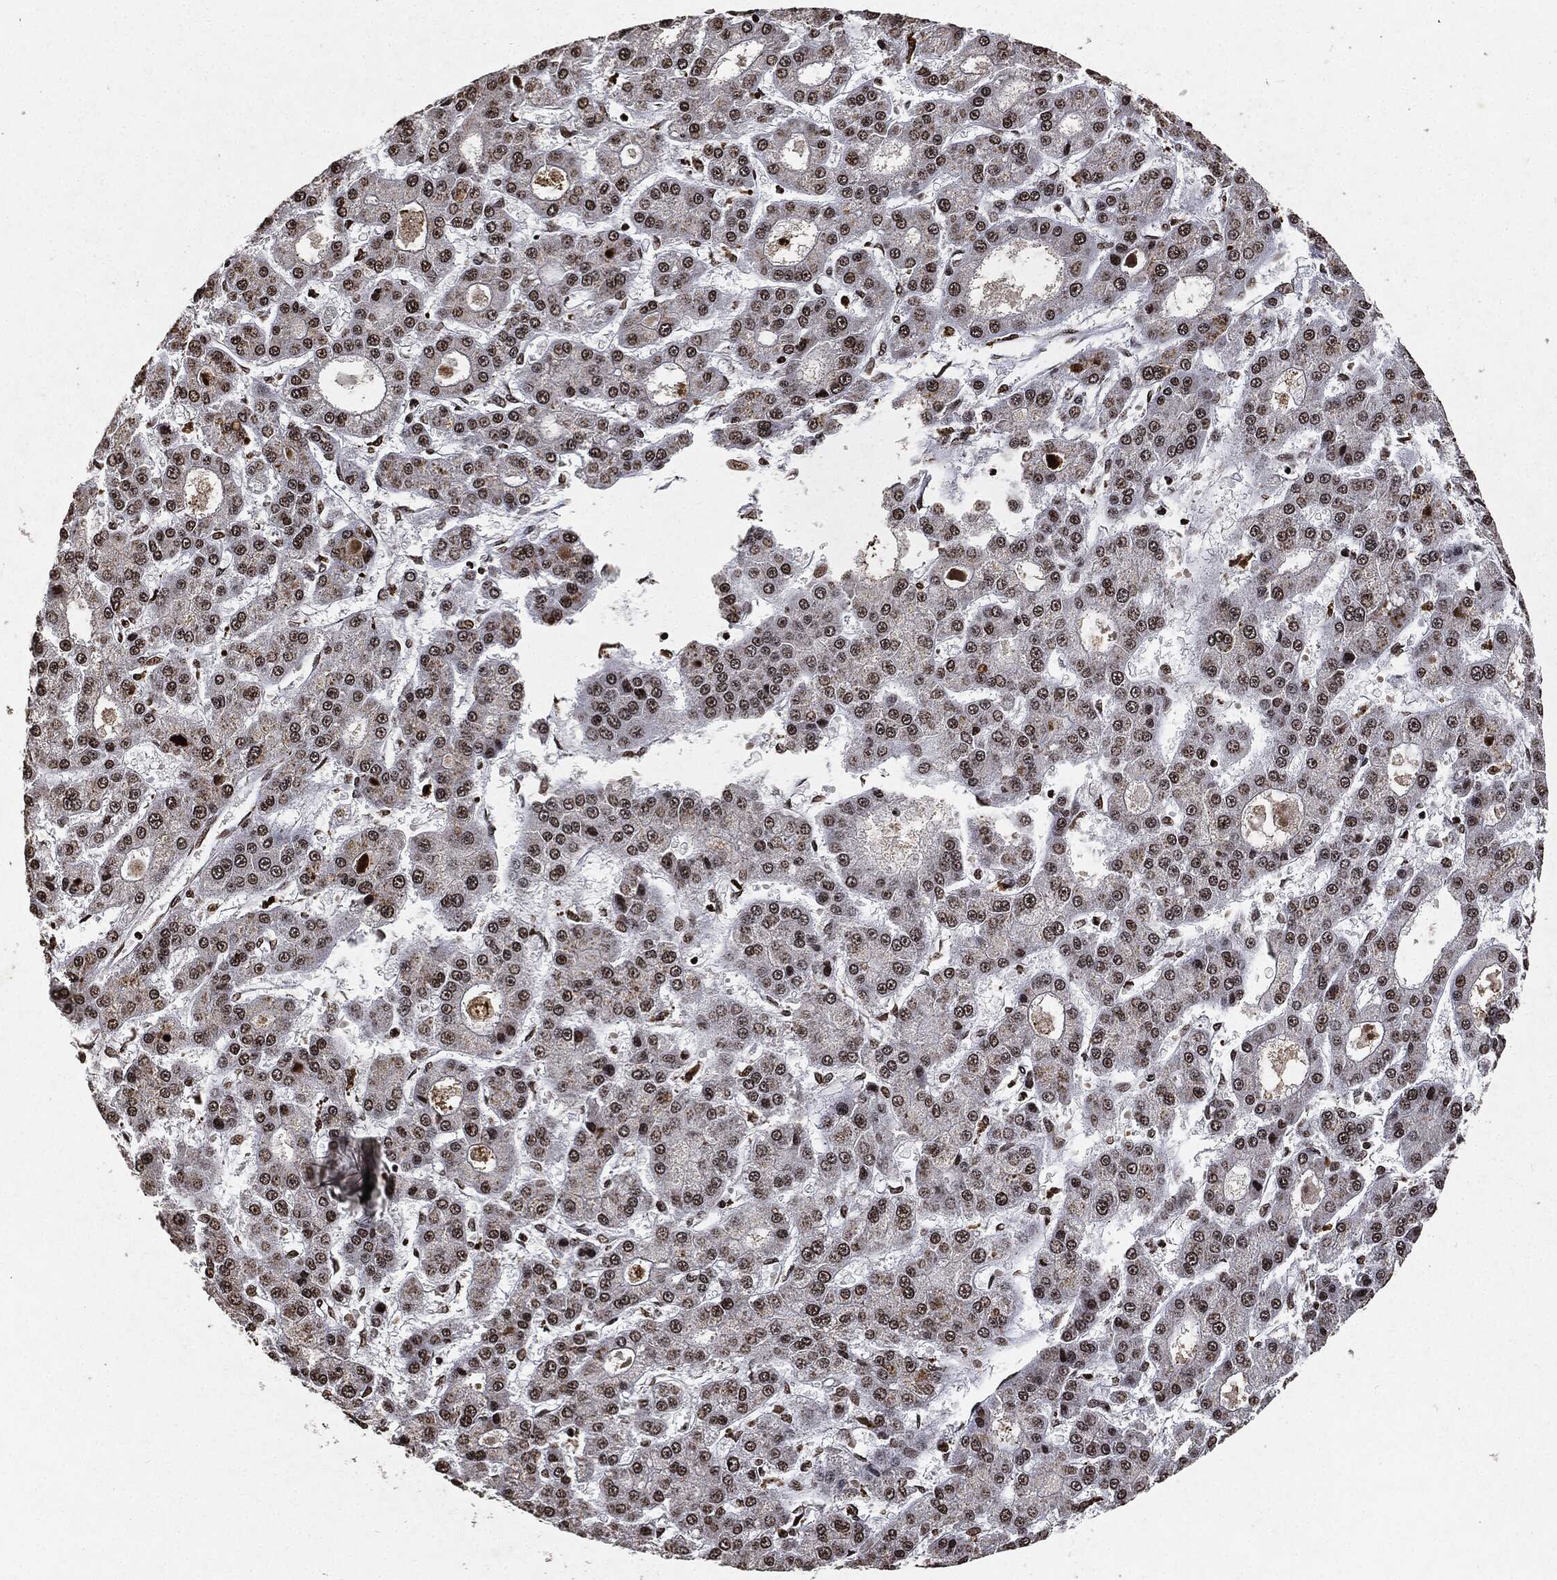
{"staining": {"intensity": "moderate", "quantity": "25%-75%", "location": "nuclear"}, "tissue": "liver cancer", "cell_type": "Tumor cells", "image_type": "cancer", "snomed": [{"axis": "morphology", "description": "Carcinoma, Hepatocellular, NOS"}, {"axis": "topography", "description": "Liver"}], "caption": "IHC staining of liver cancer, which reveals medium levels of moderate nuclear staining in about 25%-75% of tumor cells indicating moderate nuclear protein expression. The staining was performed using DAB (3,3'-diaminobenzidine) (brown) for protein detection and nuclei were counterstained in hematoxylin (blue).", "gene": "JUN", "patient": {"sex": "male", "age": 70}}